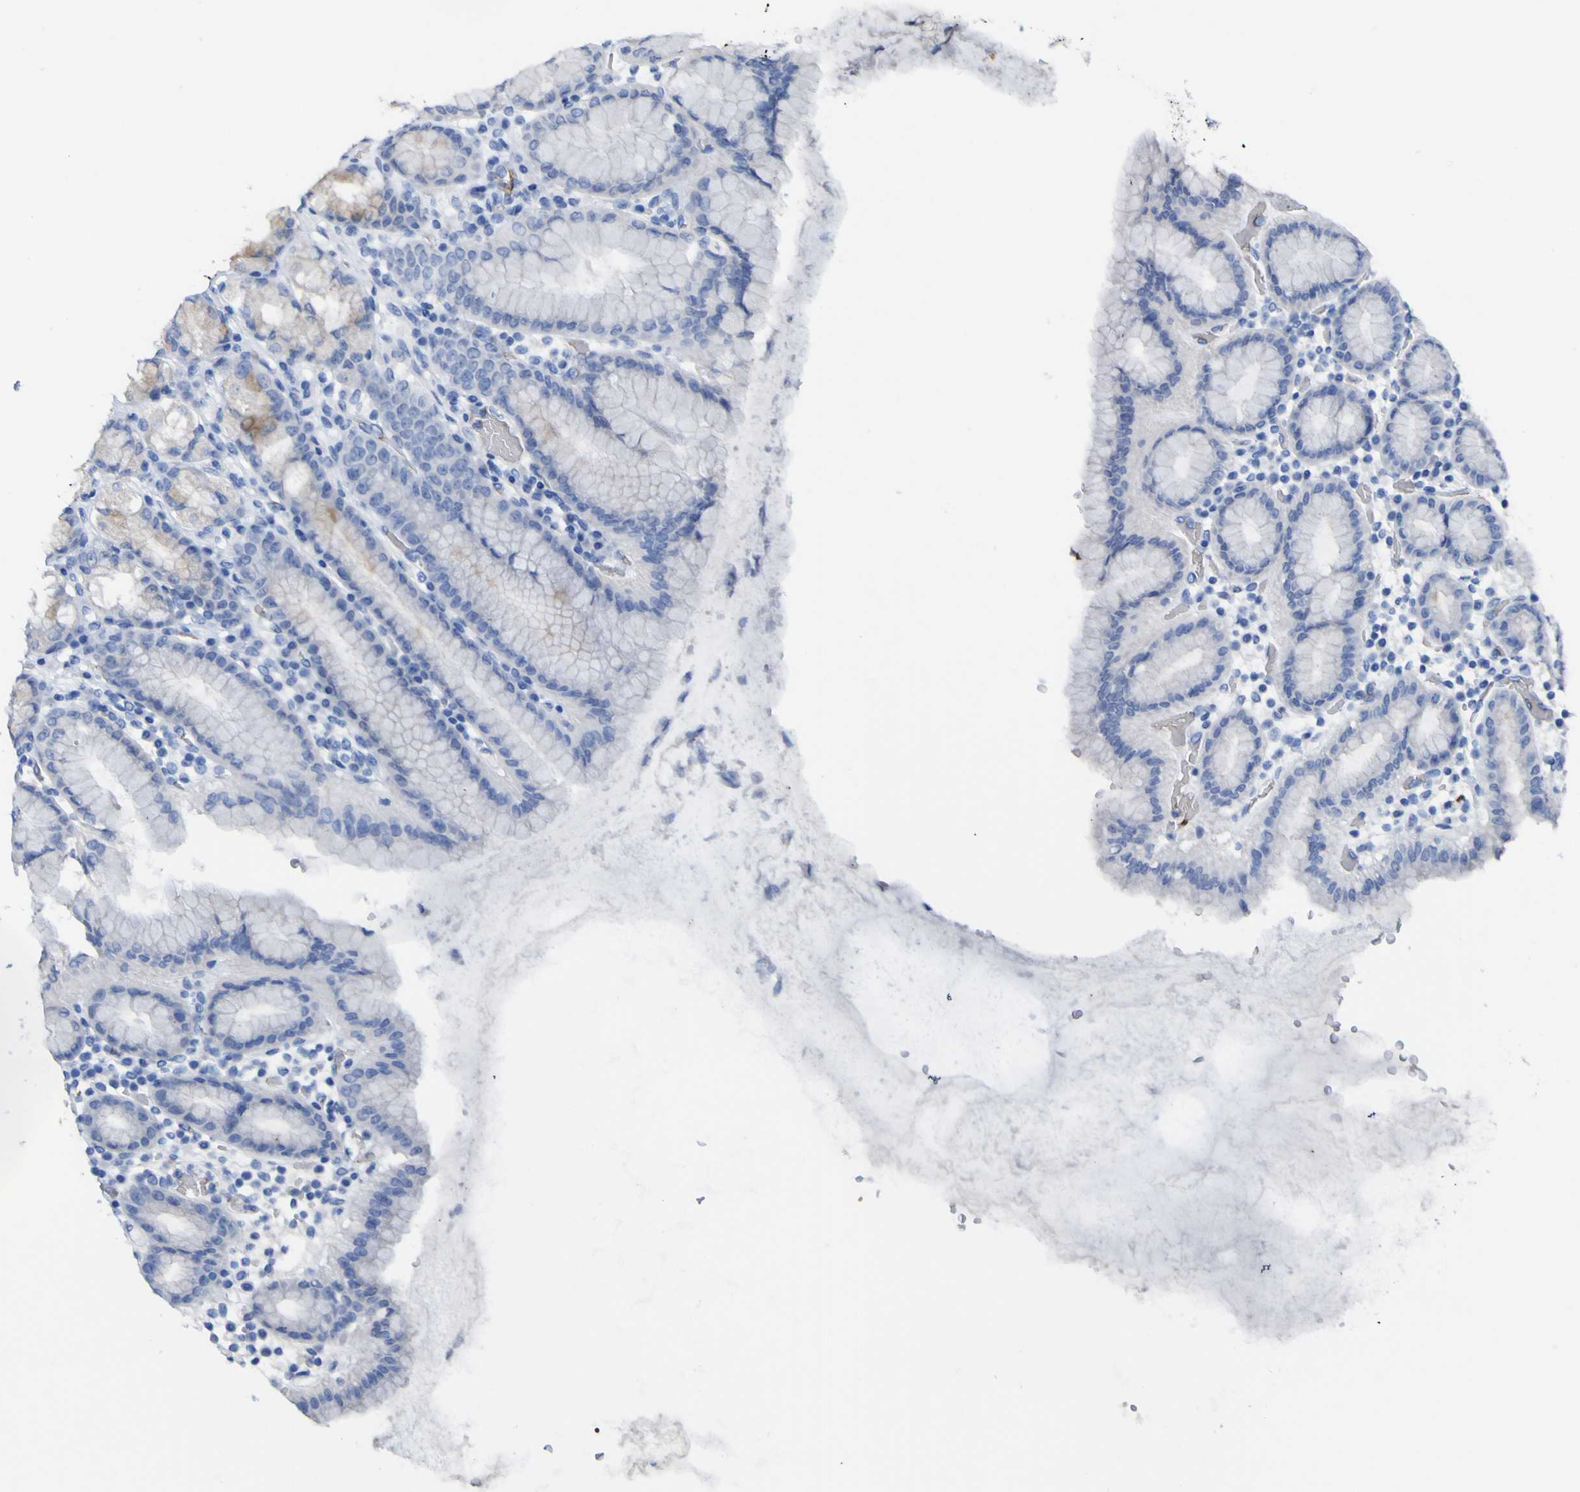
{"staining": {"intensity": "moderate", "quantity": "25%-75%", "location": "cytoplasmic/membranous"}, "tissue": "stomach", "cell_type": "Glandular cells", "image_type": "normal", "snomed": [{"axis": "morphology", "description": "Normal tissue, NOS"}, {"axis": "topography", "description": "Stomach, upper"}], "caption": "Immunohistochemical staining of benign stomach exhibits moderate cytoplasmic/membranous protein positivity in approximately 25%-75% of glandular cells. (Brightfield microscopy of DAB IHC at high magnification).", "gene": "GCM1", "patient": {"sex": "male", "age": 68}}